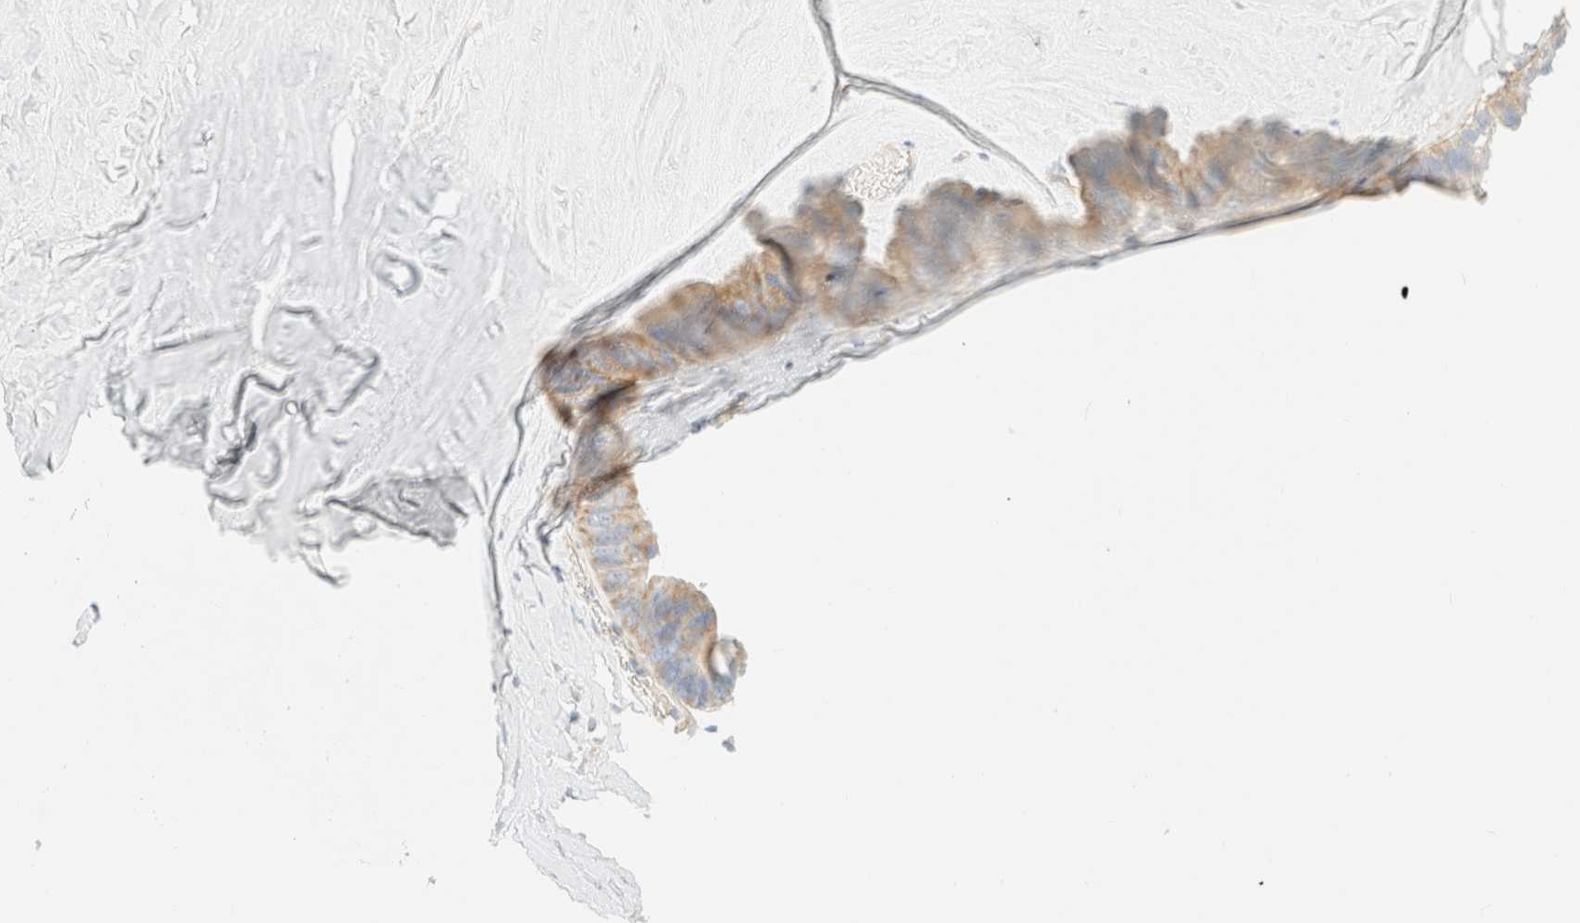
{"staining": {"intensity": "moderate", "quantity": ">75%", "location": "cytoplasmic/membranous"}, "tissue": "ovarian cancer", "cell_type": "Tumor cells", "image_type": "cancer", "snomed": [{"axis": "morphology", "description": "Cystadenocarcinoma, mucinous, NOS"}, {"axis": "topography", "description": "Ovary"}], "caption": "DAB (3,3'-diaminobenzidine) immunohistochemical staining of human mucinous cystadenocarcinoma (ovarian) displays moderate cytoplasmic/membranous protein expression in approximately >75% of tumor cells.", "gene": "MRM3", "patient": {"sex": "female", "age": 61}}